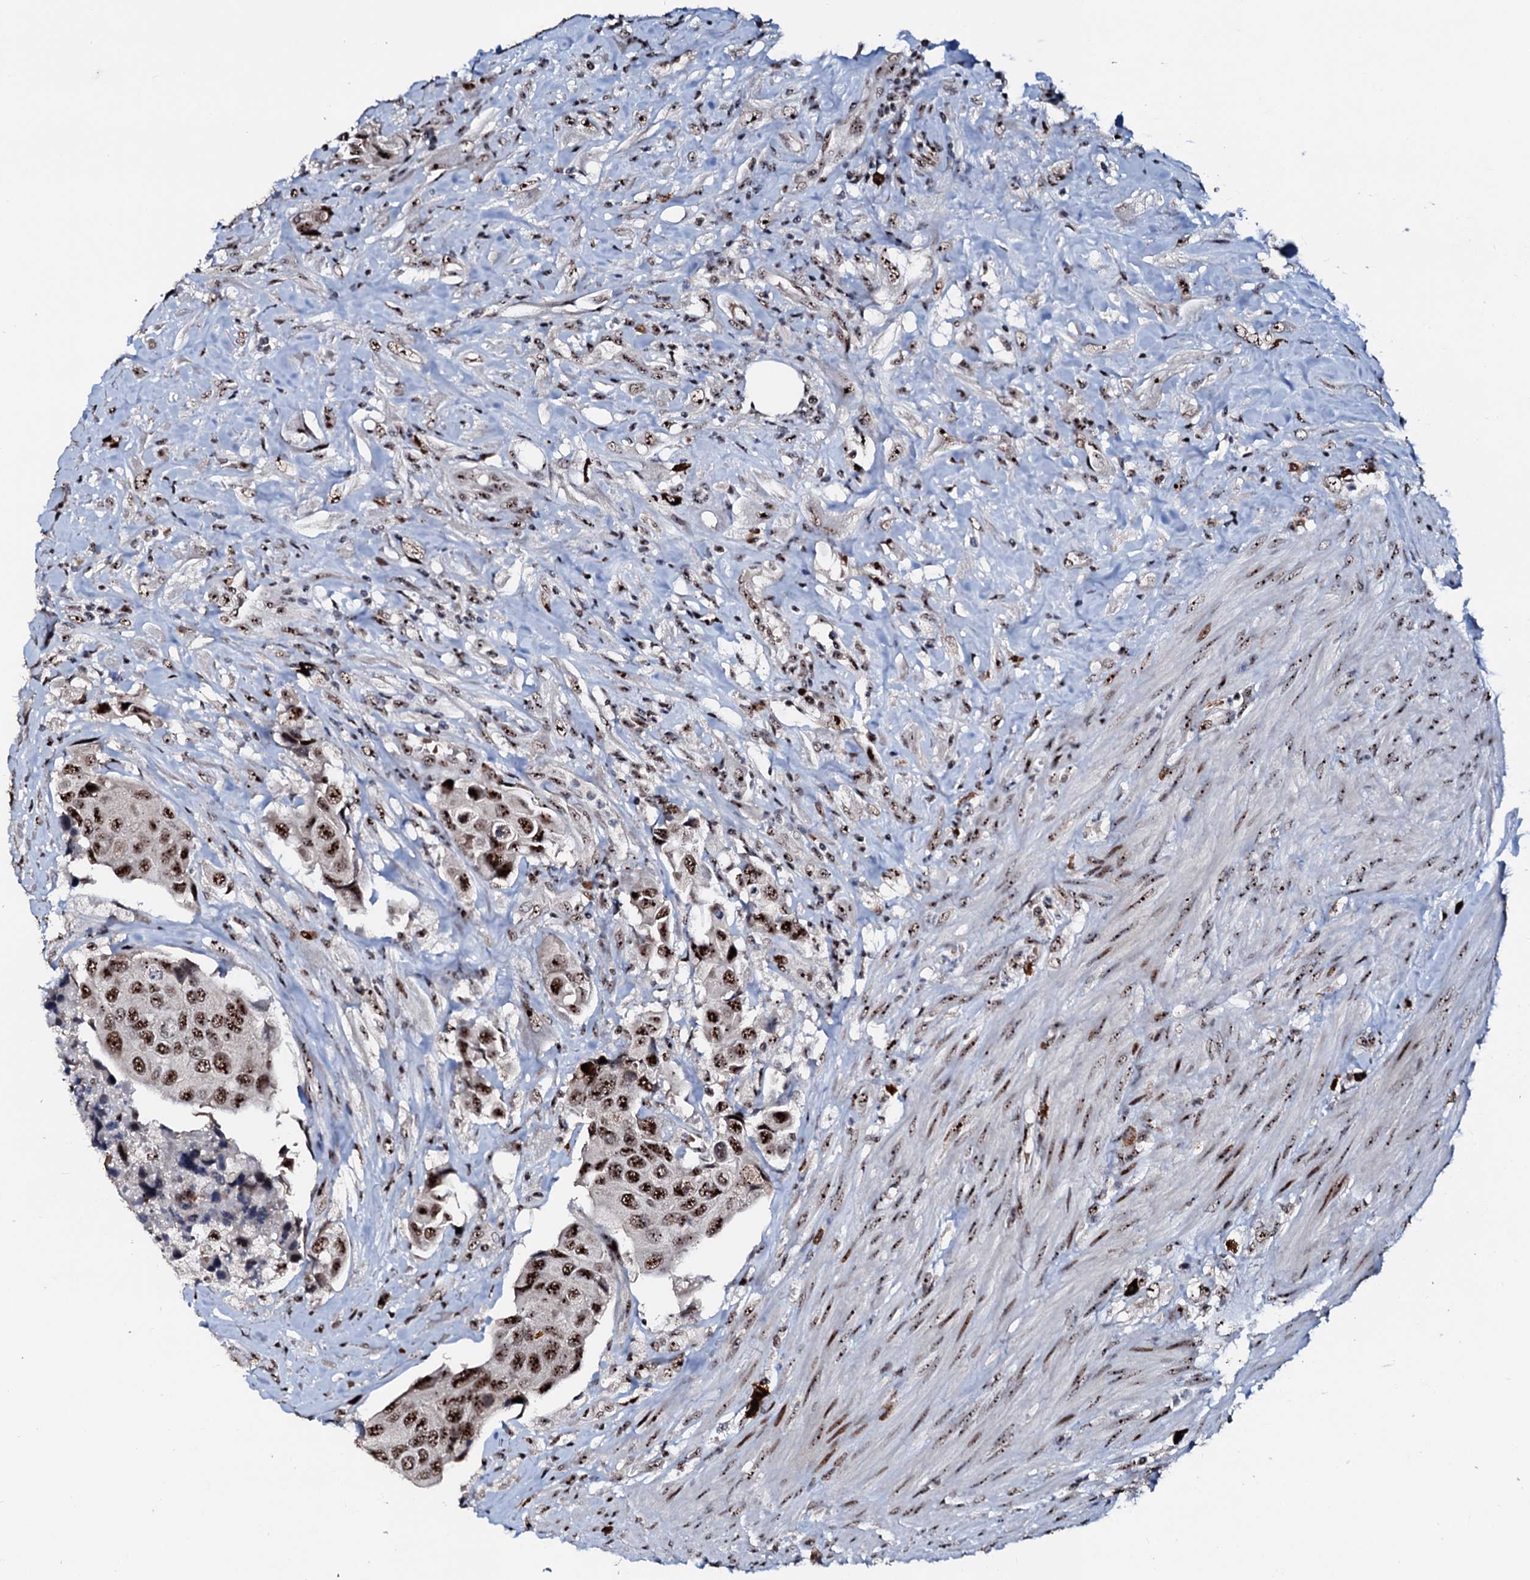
{"staining": {"intensity": "strong", "quantity": ">75%", "location": "nuclear"}, "tissue": "urothelial cancer", "cell_type": "Tumor cells", "image_type": "cancer", "snomed": [{"axis": "morphology", "description": "Urothelial carcinoma, High grade"}, {"axis": "topography", "description": "Urinary bladder"}], "caption": "An image of human high-grade urothelial carcinoma stained for a protein exhibits strong nuclear brown staining in tumor cells.", "gene": "NEUROG3", "patient": {"sex": "male", "age": 74}}